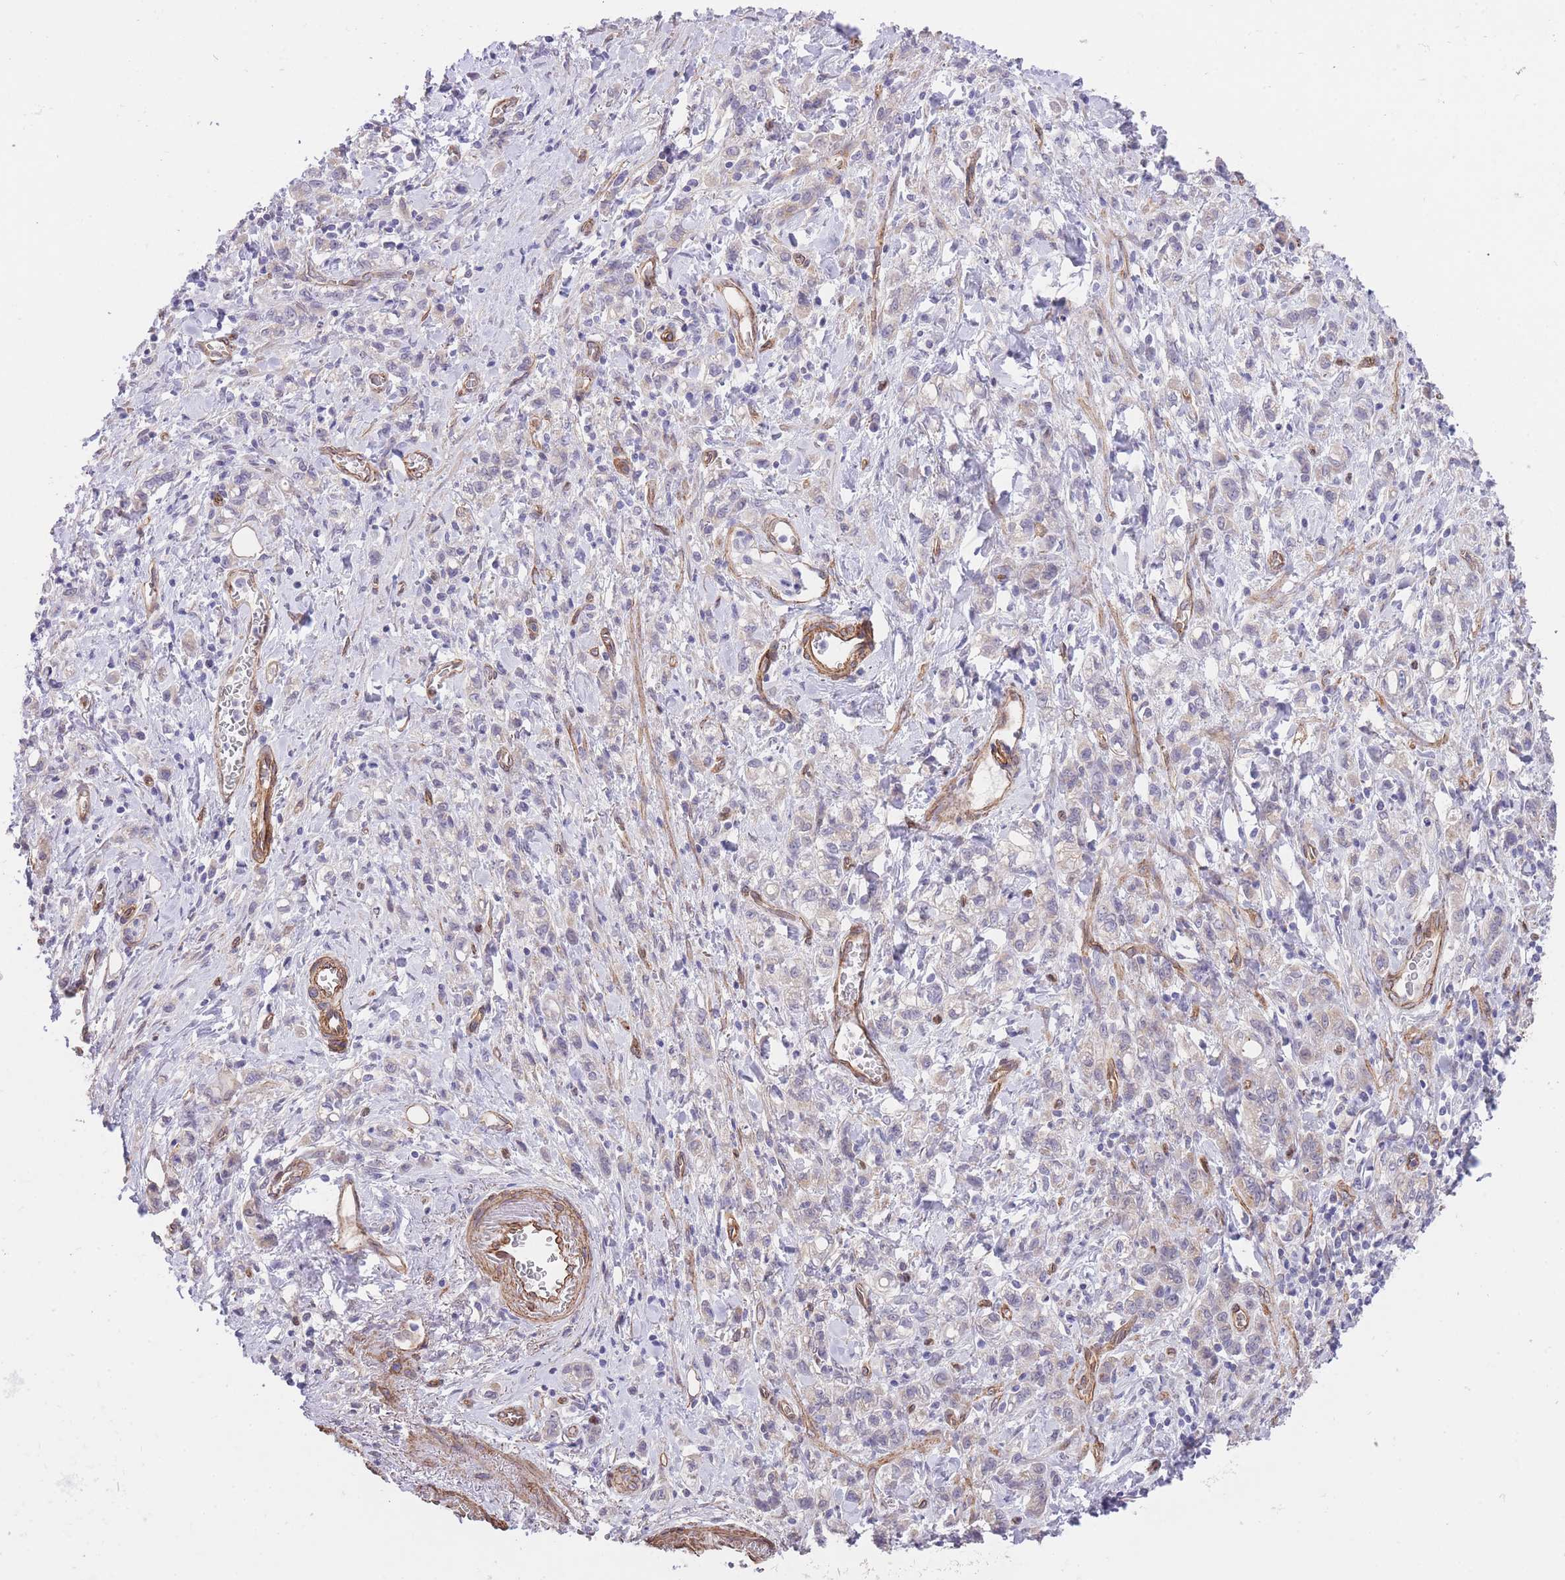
{"staining": {"intensity": "negative", "quantity": "none", "location": "none"}, "tissue": "stomach cancer", "cell_type": "Tumor cells", "image_type": "cancer", "snomed": [{"axis": "morphology", "description": "Adenocarcinoma, NOS"}, {"axis": "topography", "description": "Stomach"}], "caption": "Adenocarcinoma (stomach) was stained to show a protein in brown. There is no significant staining in tumor cells. (Stains: DAB immunohistochemistry with hematoxylin counter stain, Microscopy: brightfield microscopy at high magnification).", "gene": "QTRT1", "patient": {"sex": "male", "age": 77}}